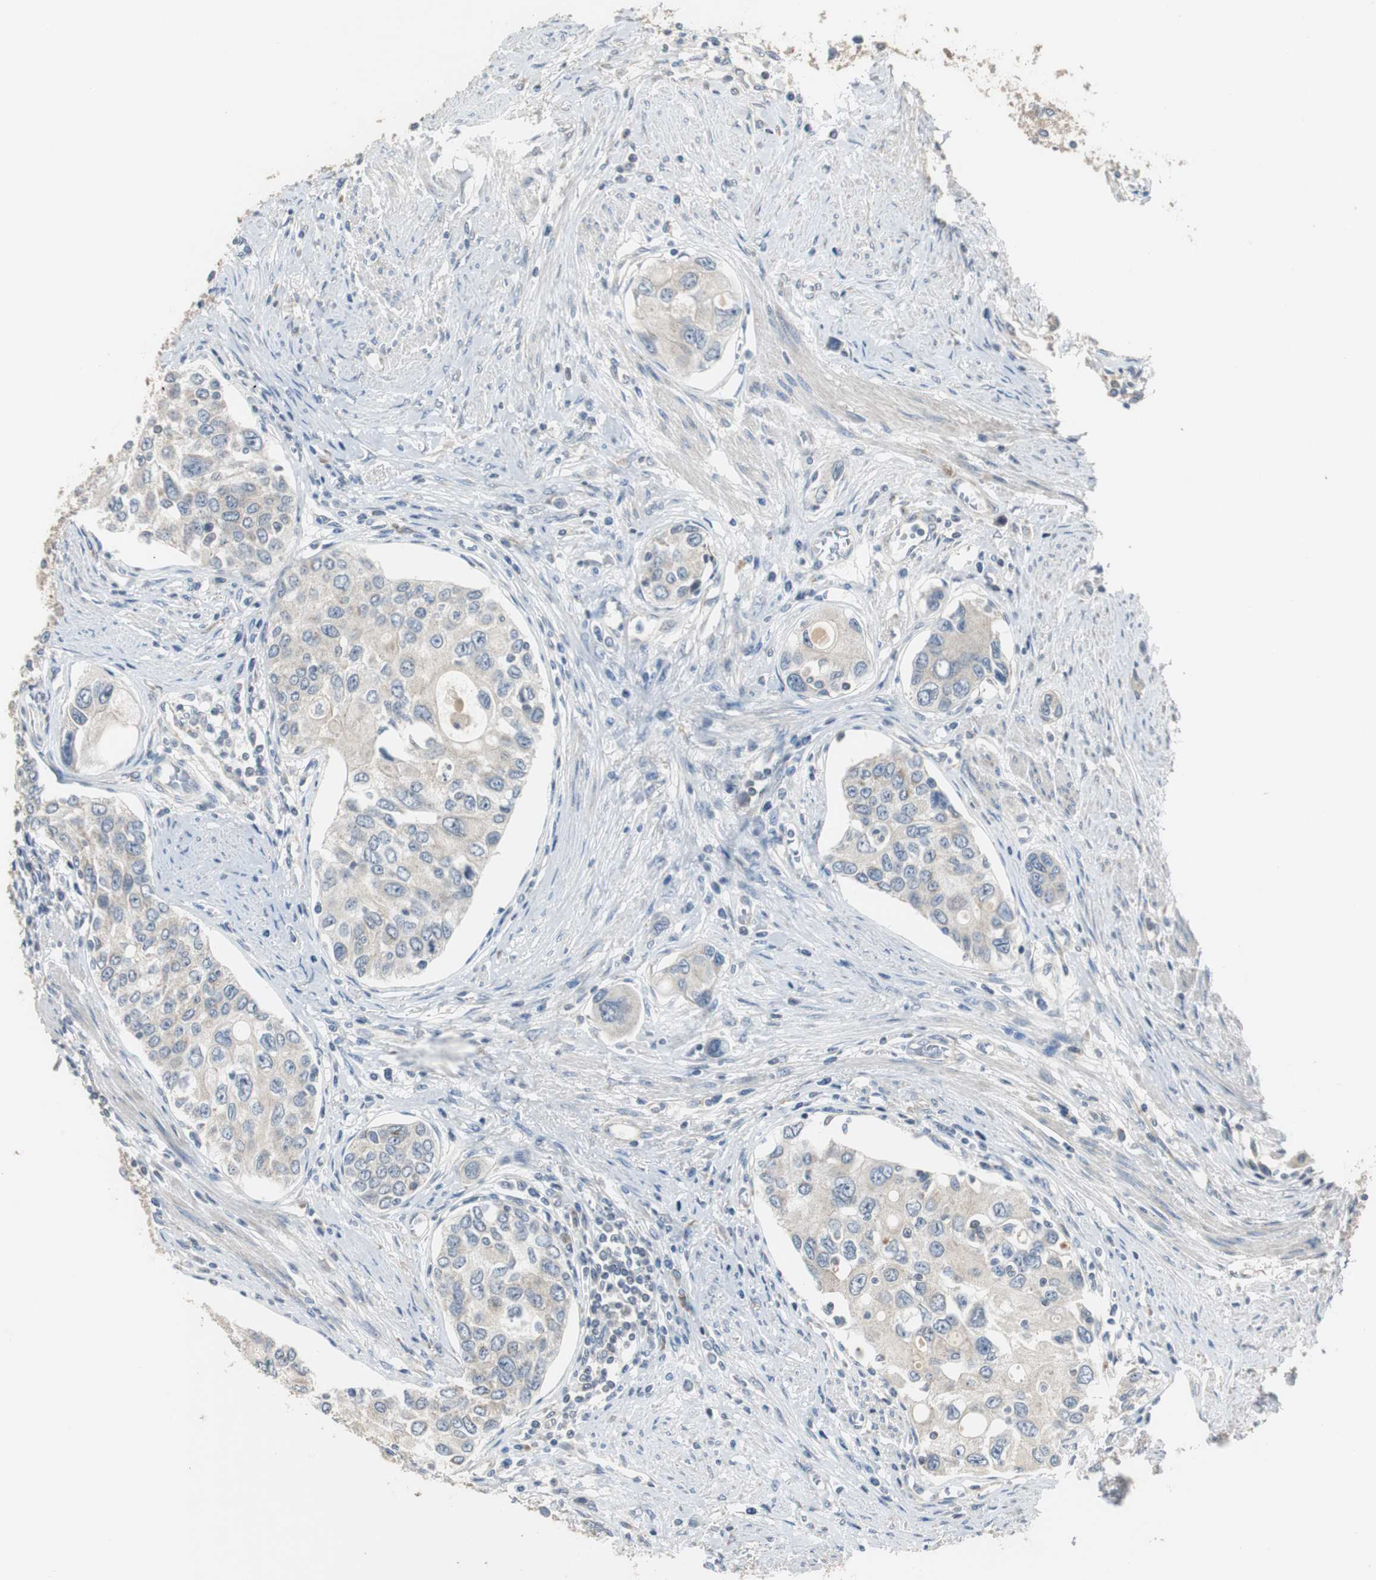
{"staining": {"intensity": "negative", "quantity": "none", "location": "none"}, "tissue": "urothelial cancer", "cell_type": "Tumor cells", "image_type": "cancer", "snomed": [{"axis": "morphology", "description": "Urothelial carcinoma, High grade"}, {"axis": "topography", "description": "Urinary bladder"}], "caption": "DAB immunohistochemical staining of urothelial cancer displays no significant positivity in tumor cells.", "gene": "MYT1", "patient": {"sex": "female", "age": 56}}